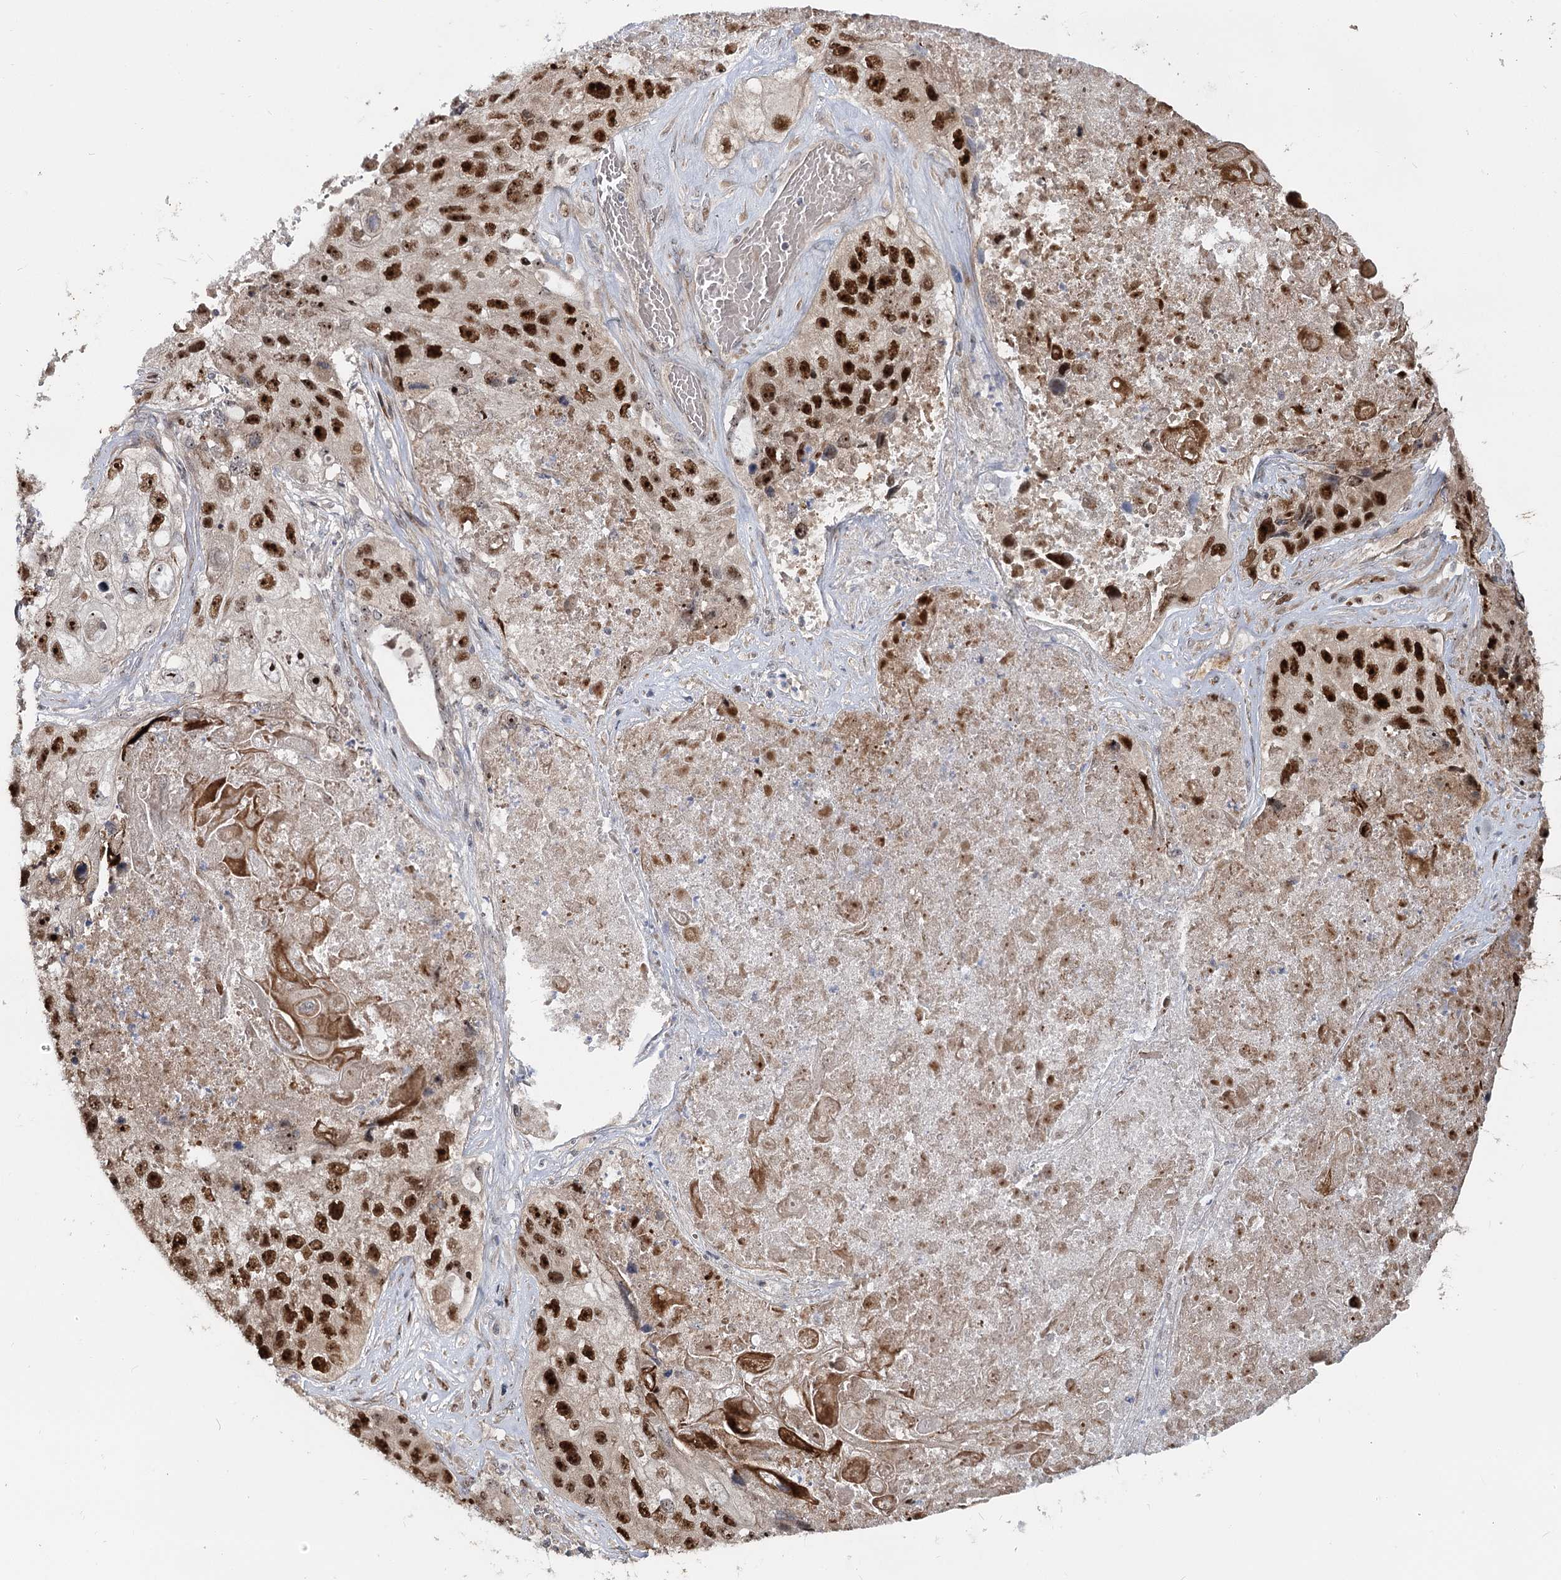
{"staining": {"intensity": "strong", "quantity": ">75%", "location": "nuclear"}, "tissue": "lung cancer", "cell_type": "Tumor cells", "image_type": "cancer", "snomed": [{"axis": "morphology", "description": "Squamous cell carcinoma, NOS"}, {"axis": "topography", "description": "Lung"}], "caption": "Tumor cells reveal high levels of strong nuclear staining in about >75% of cells in lung cancer.", "gene": "PIK3C2A", "patient": {"sex": "male", "age": 61}}